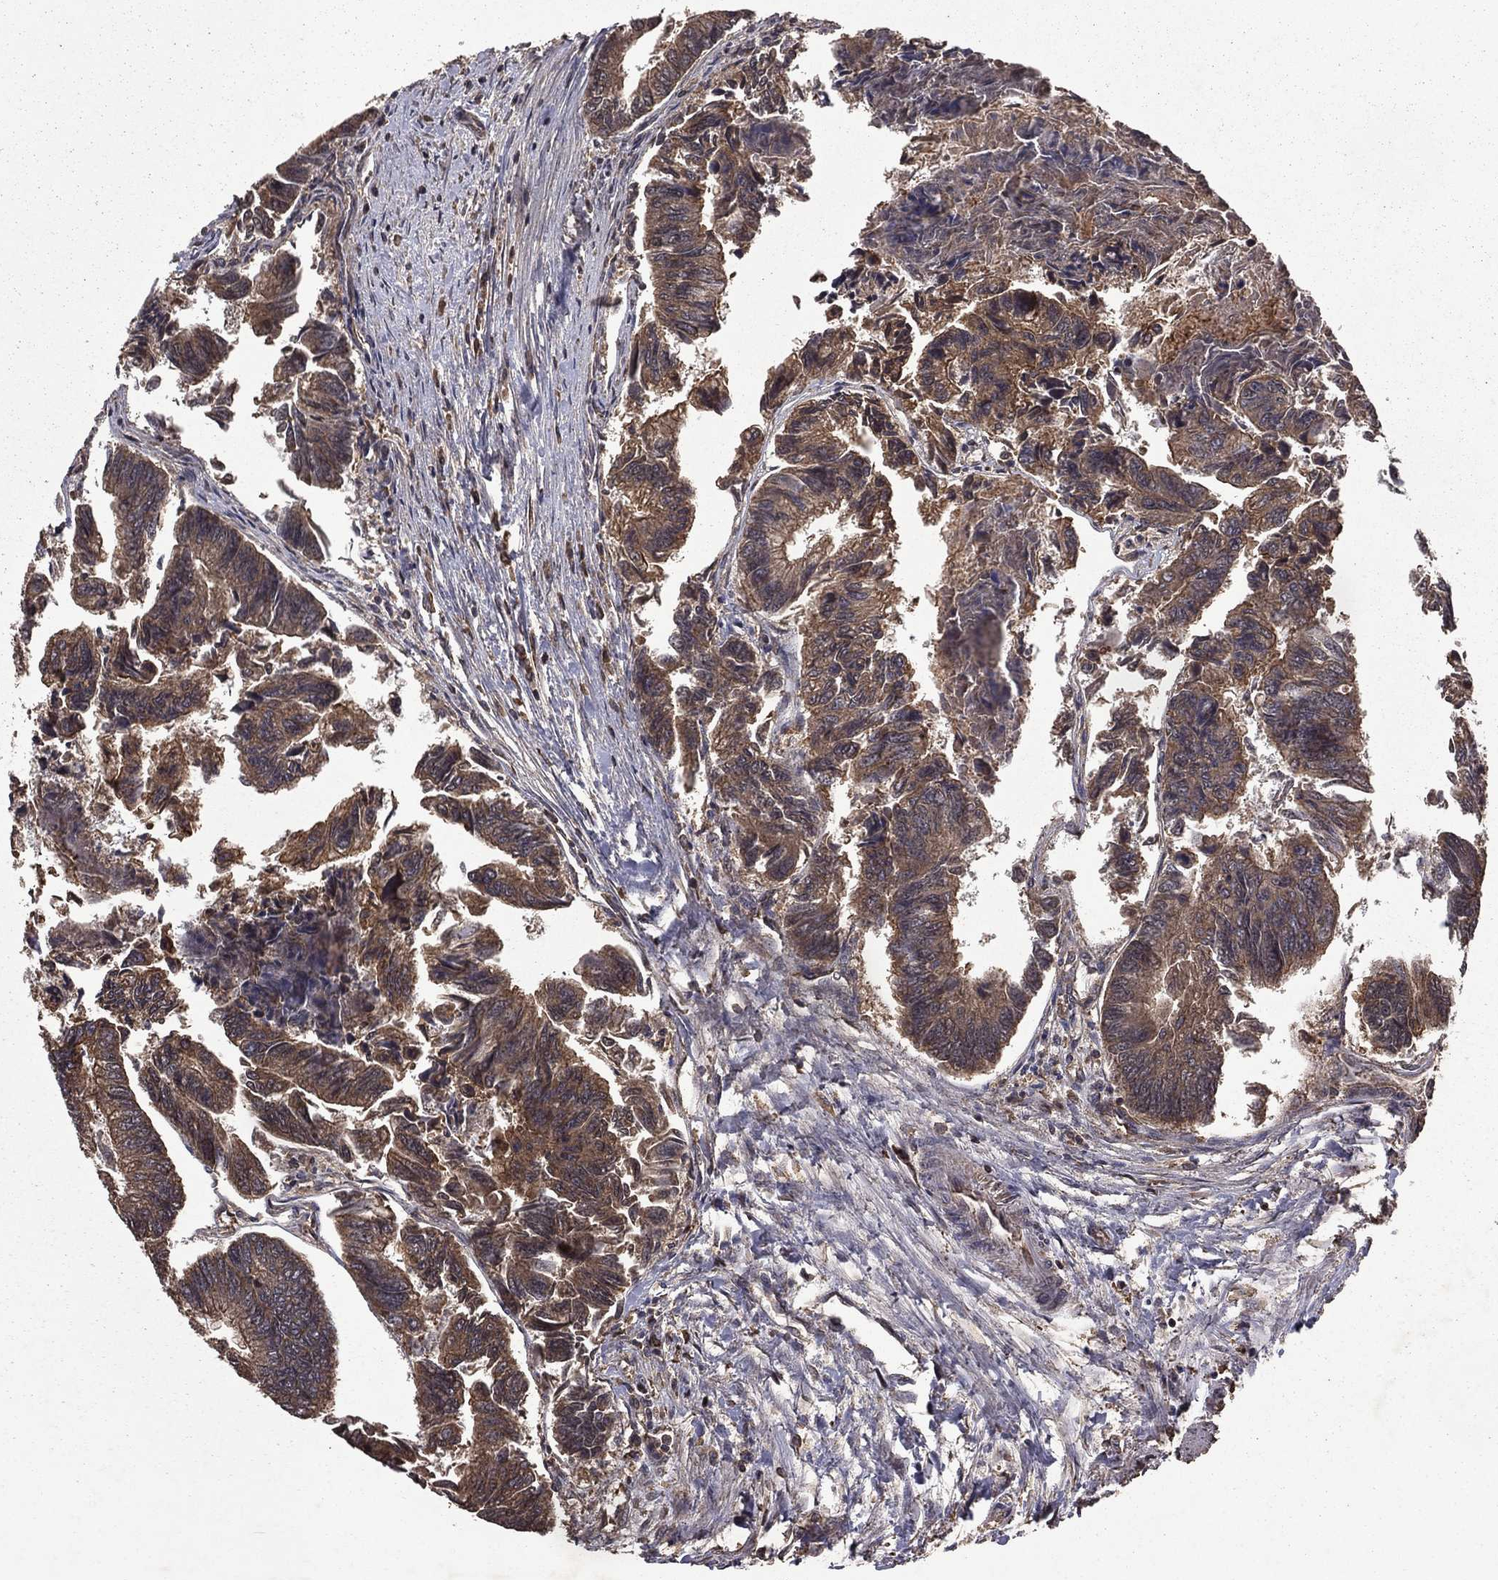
{"staining": {"intensity": "weak", "quantity": ">75%", "location": "cytoplasmic/membranous"}, "tissue": "colorectal cancer", "cell_type": "Tumor cells", "image_type": "cancer", "snomed": [{"axis": "morphology", "description": "Adenocarcinoma, NOS"}, {"axis": "topography", "description": "Colon"}], "caption": "Weak cytoplasmic/membranous protein staining is identified in approximately >75% of tumor cells in adenocarcinoma (colorectal).", "gene": "BIRC6", "patient": {"sex": "female", "age": 65}}